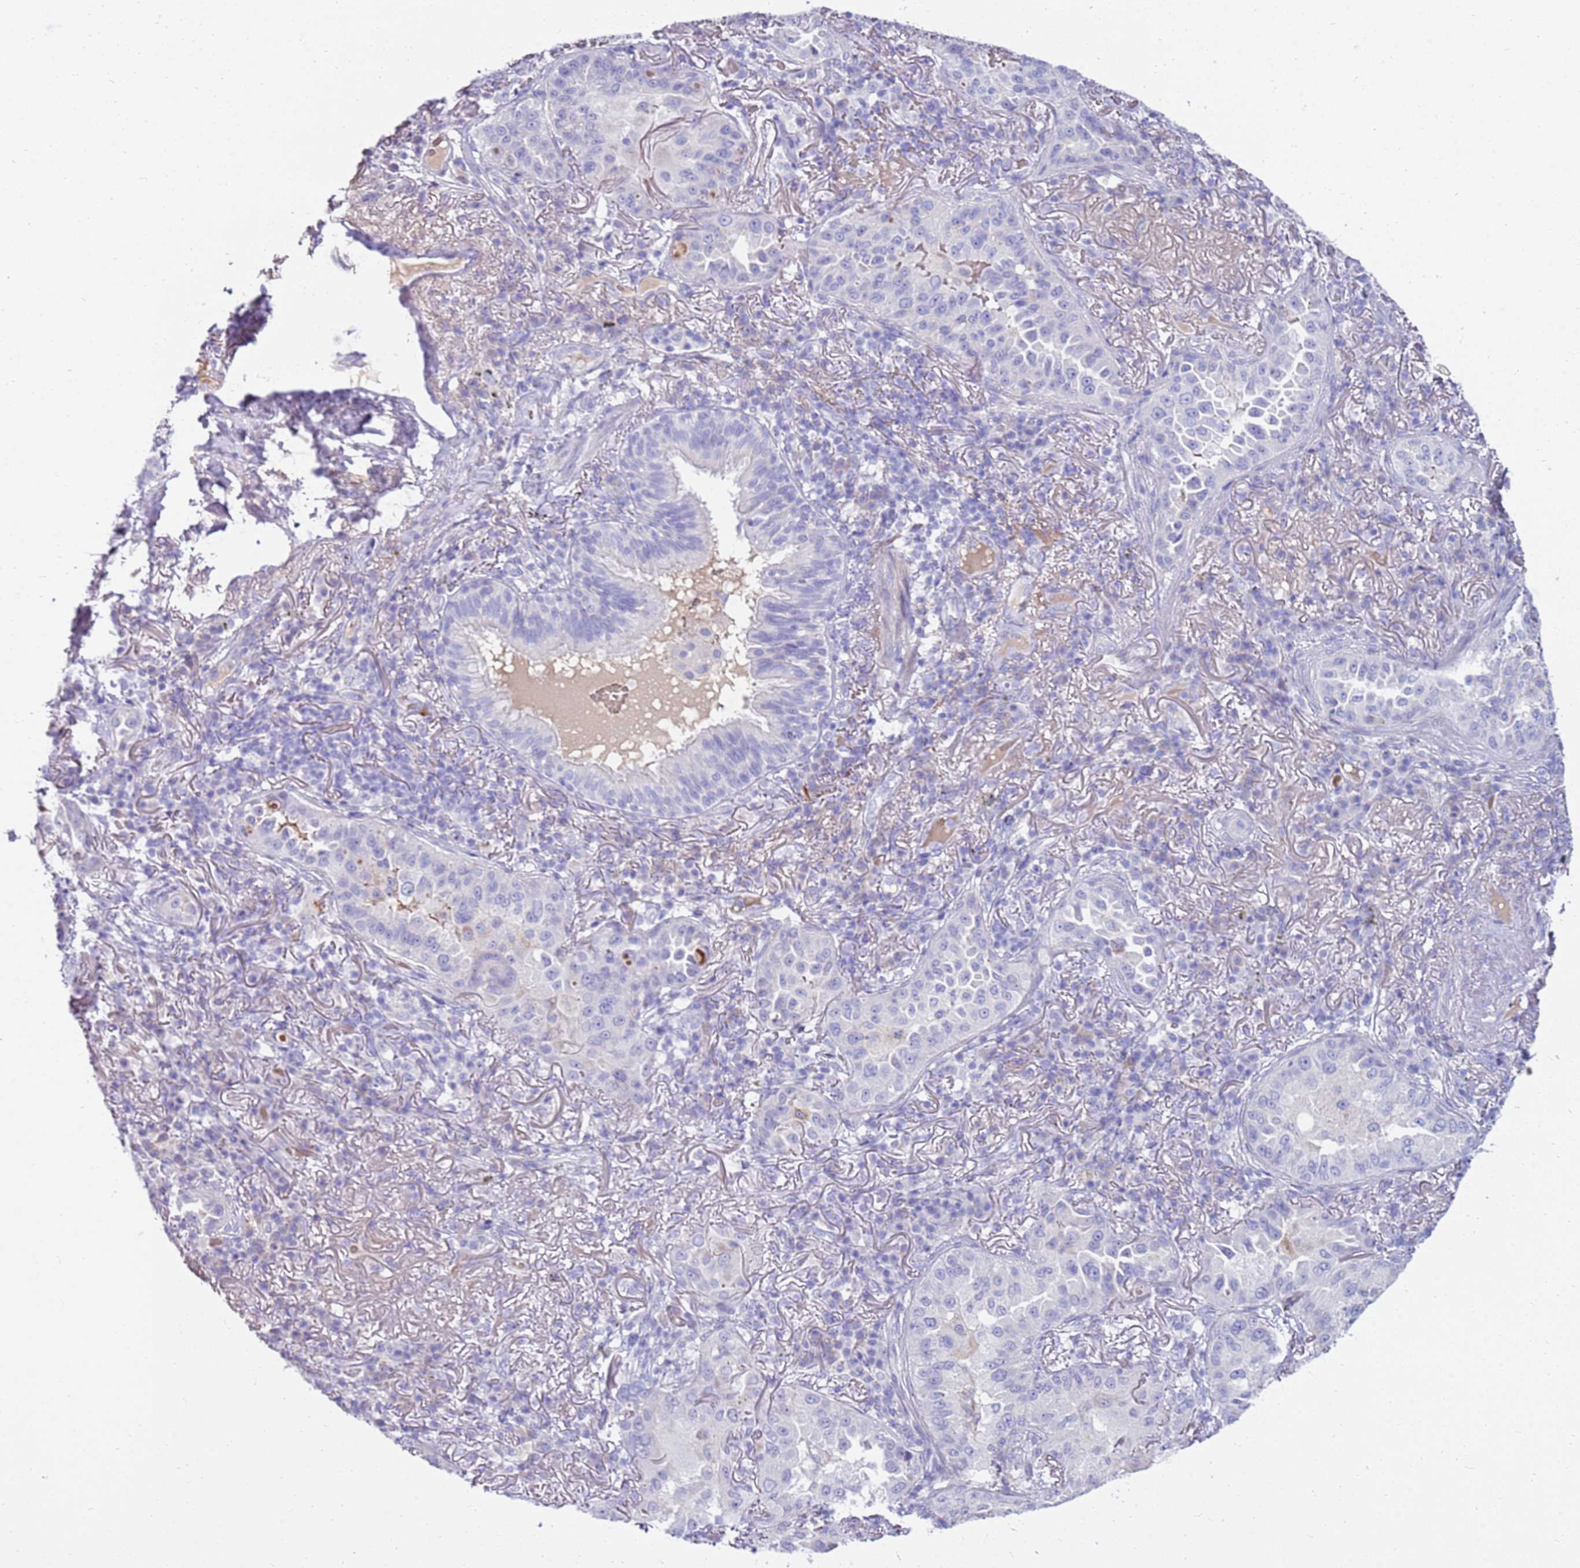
{"staining": {"intensity": "negative", "quantity": "none", "location": "none"}, "tissue": "lung cancer", "cell_type": "Tumor cells", "image_type": "cancer", "snomed": [{"axis": "morphology", "description": "Adenocarcinoma, NOS"}, {"axis": "topography", "description": "Lung"}], "caption": "This is an immunohistochemistry (IHC) micrograph of human lung cancer (adenocarcinoma). There is no positivity in tumor cells.", "gene": "EVPLL", "patient": {"sex": "female", "age": 69}}